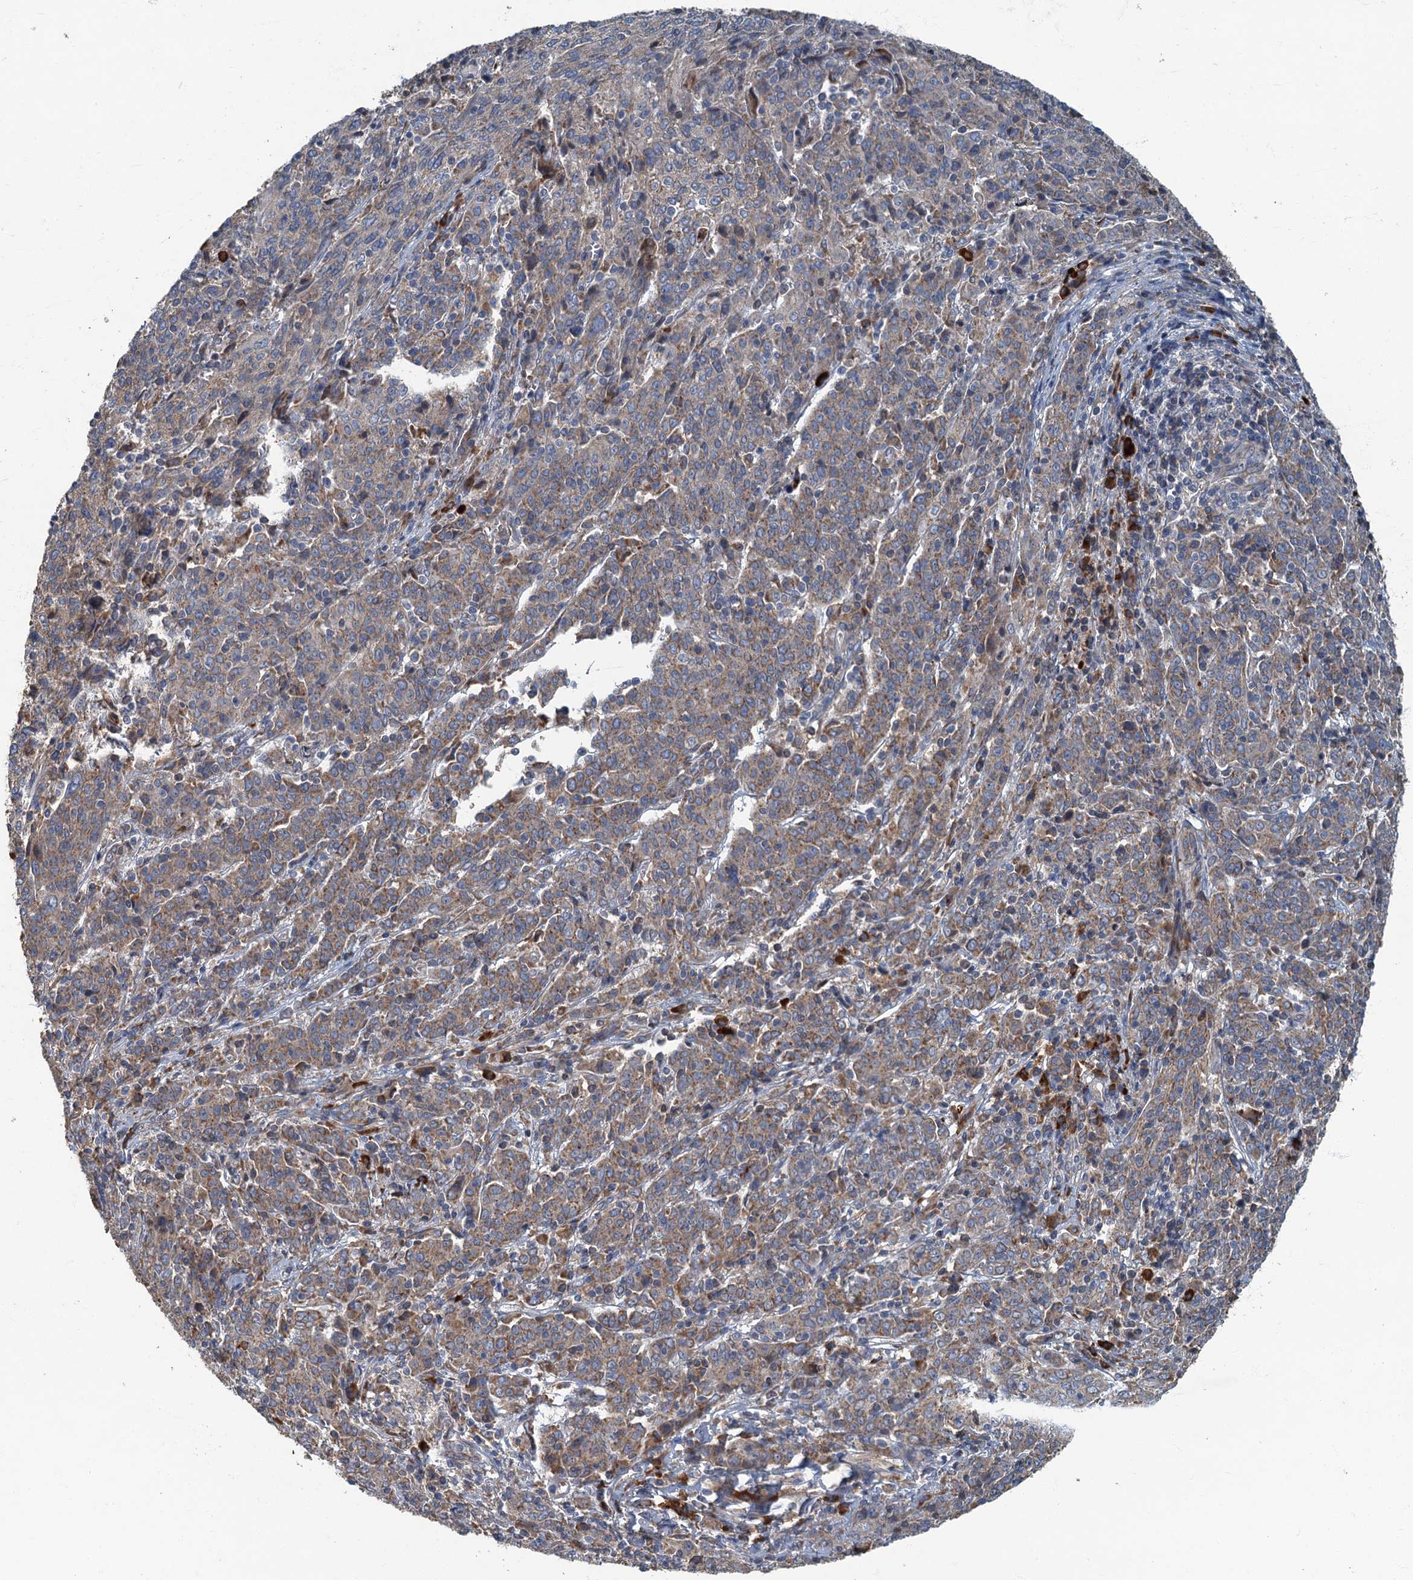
{"staining": {"intensity": "moderate", "quantity": ">75%", "location": "cytoplasmic/membranous"}, "tissue": "cervical cancer", "cell_type": "Tumor cells", "image_type": "cancer", "snomed": [{"axis": "morphology", "description": "Squamous cell carcinoma, NOS"}, {"axis": "topography", "description": "Cervix"}], "caption": "Immunohistochemical staining of cervical cancer displays medium levels of moderate cytoplasmic/membranous positivity in approximately >75% of tumor cells. (DAB IHC with brightfield microscopy, high magnification).", "gene": "SPDYC", "patient": {"sex": "female", "age": 67}}